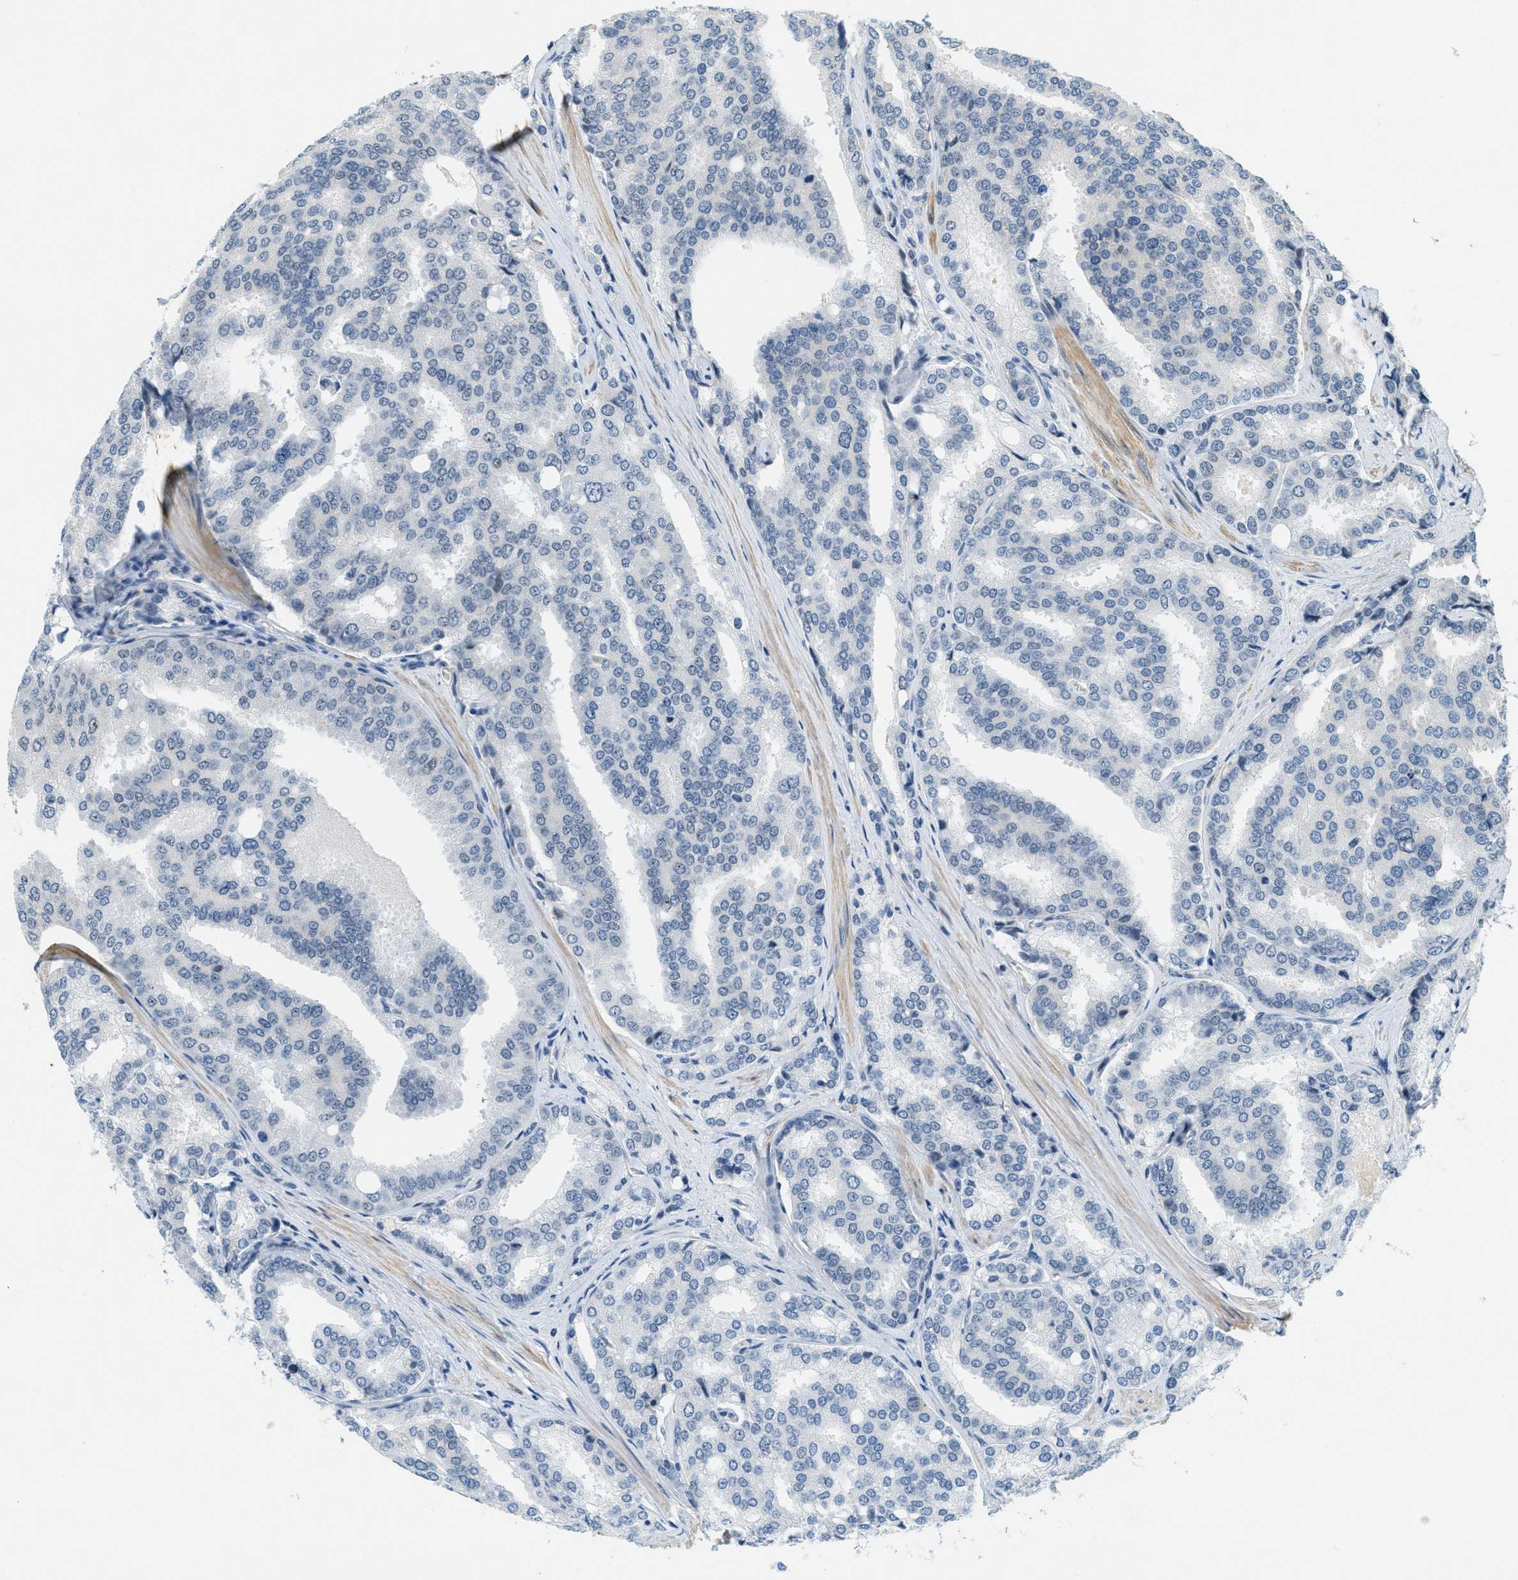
{"staining": {"intensity": "negative", "quantity": "none", "location": "none"}, "tissue": "prostate cancer", "cell_type": "Tumor cells", "image_type": "cancer", "snomed": [{"axis": "morphology", "description": "Adenocarcinoma, High grade"}, {"axis": "topography", "description": "Prostate"}], "caption": "Protein analysis of prostate cancer reveals no significant expression in tumor cells.", "gene": "DDX47", "patient": {"sex": "male", "age": 50}}